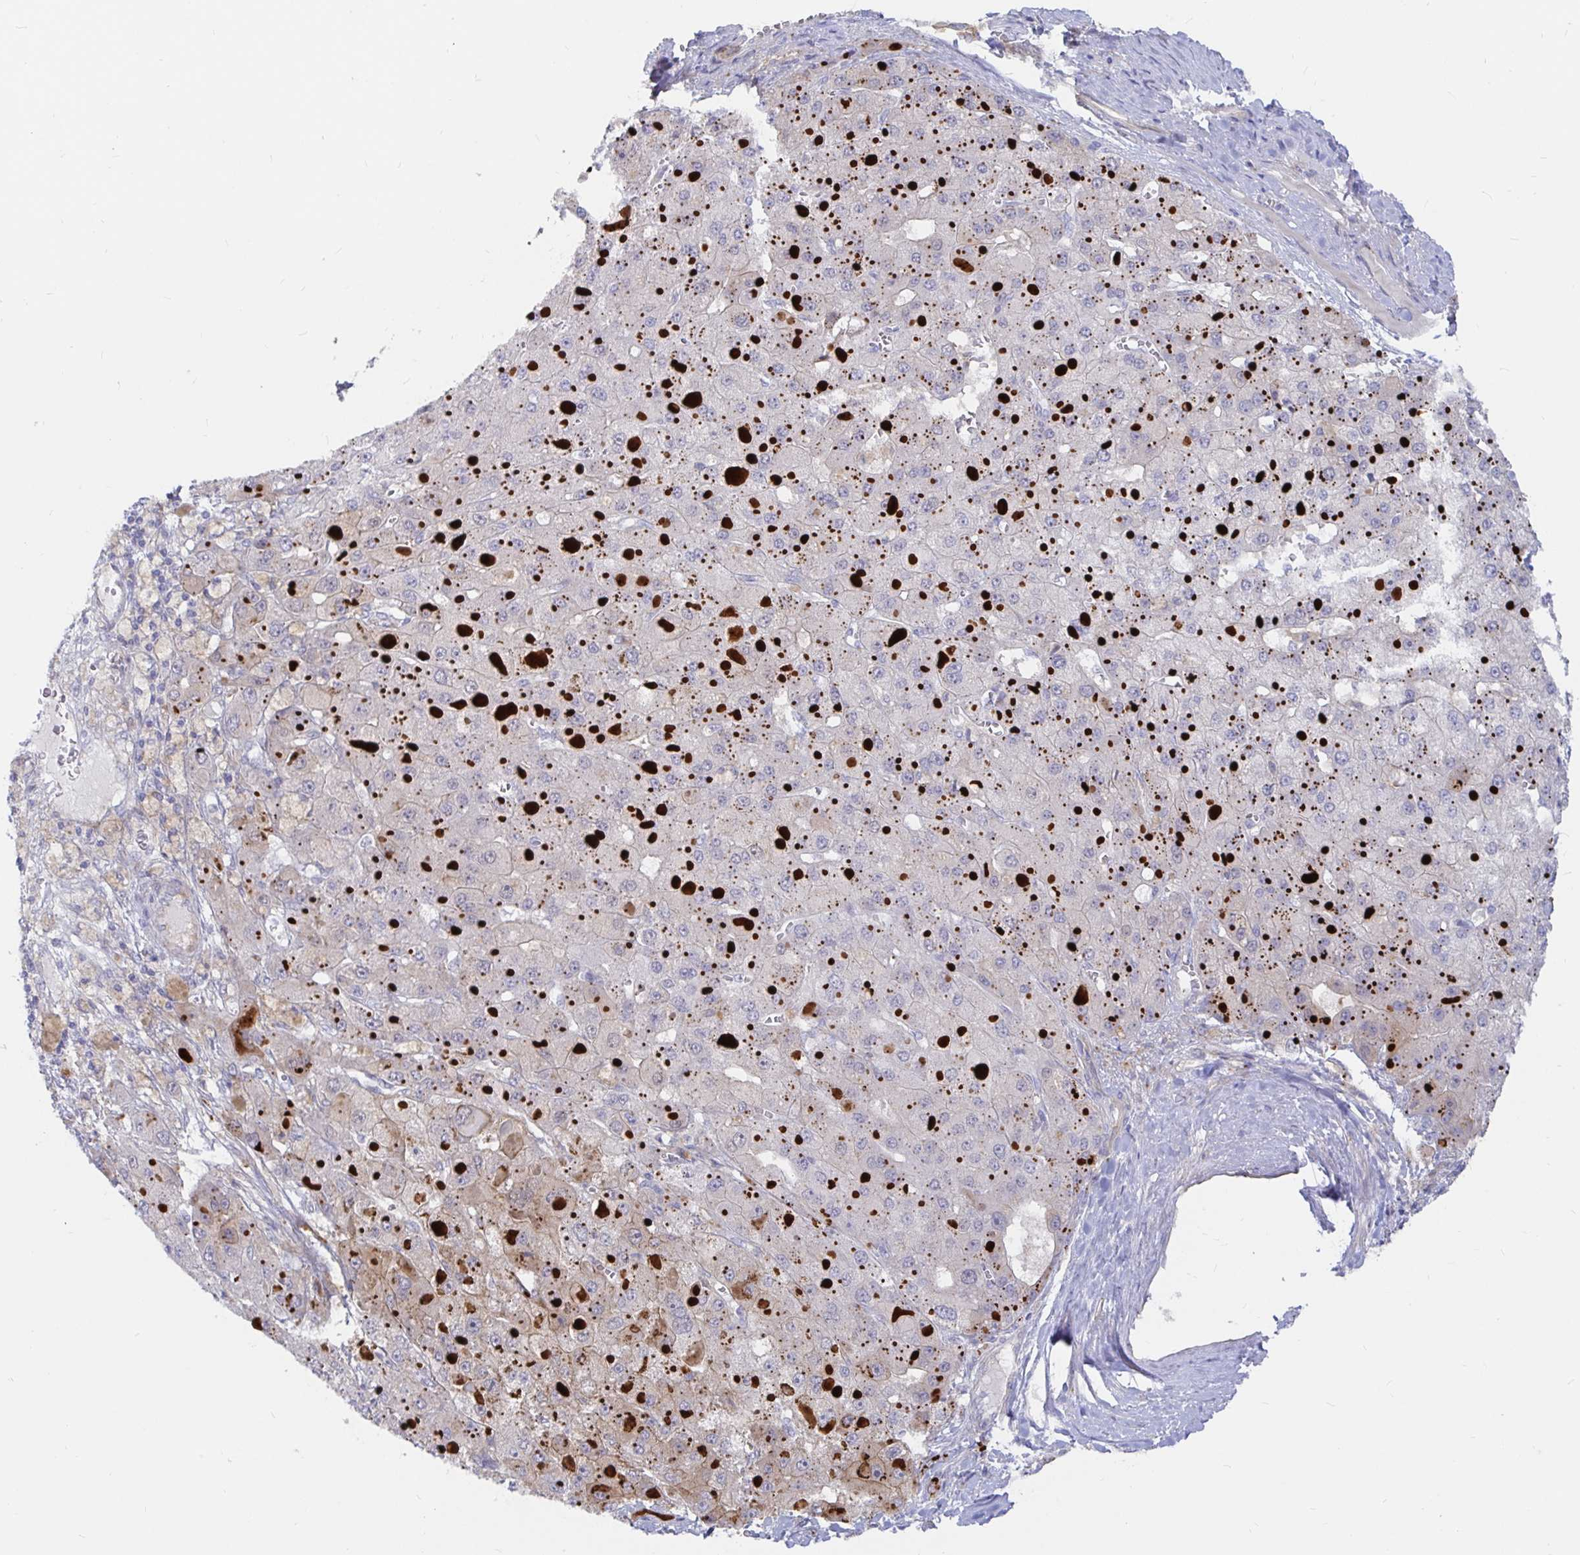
{"staining": {"intensity": "weak", "quantity": "<25%", "location": "cytoplasmic/membranous"}, "tissue": "liver cancer", "cell_type": "Tumor cells", "image_type": "cancer", "snomed": [{"axis": "morphology", "description": "Carcinoma, Hepatocellular, NOS"}, {"axis": "topography", "description": "Liver"}], "caption": "Protein analysis of liver hepatocellular carcinoma exhibits no significant expression in tumor cells. (DAB (3,3'-diaminobenzidine) immunohistochemistry with hematoxylin counter stain).", "gene": "KCTD19", "patient": {"sex": "female", "age": 73}}